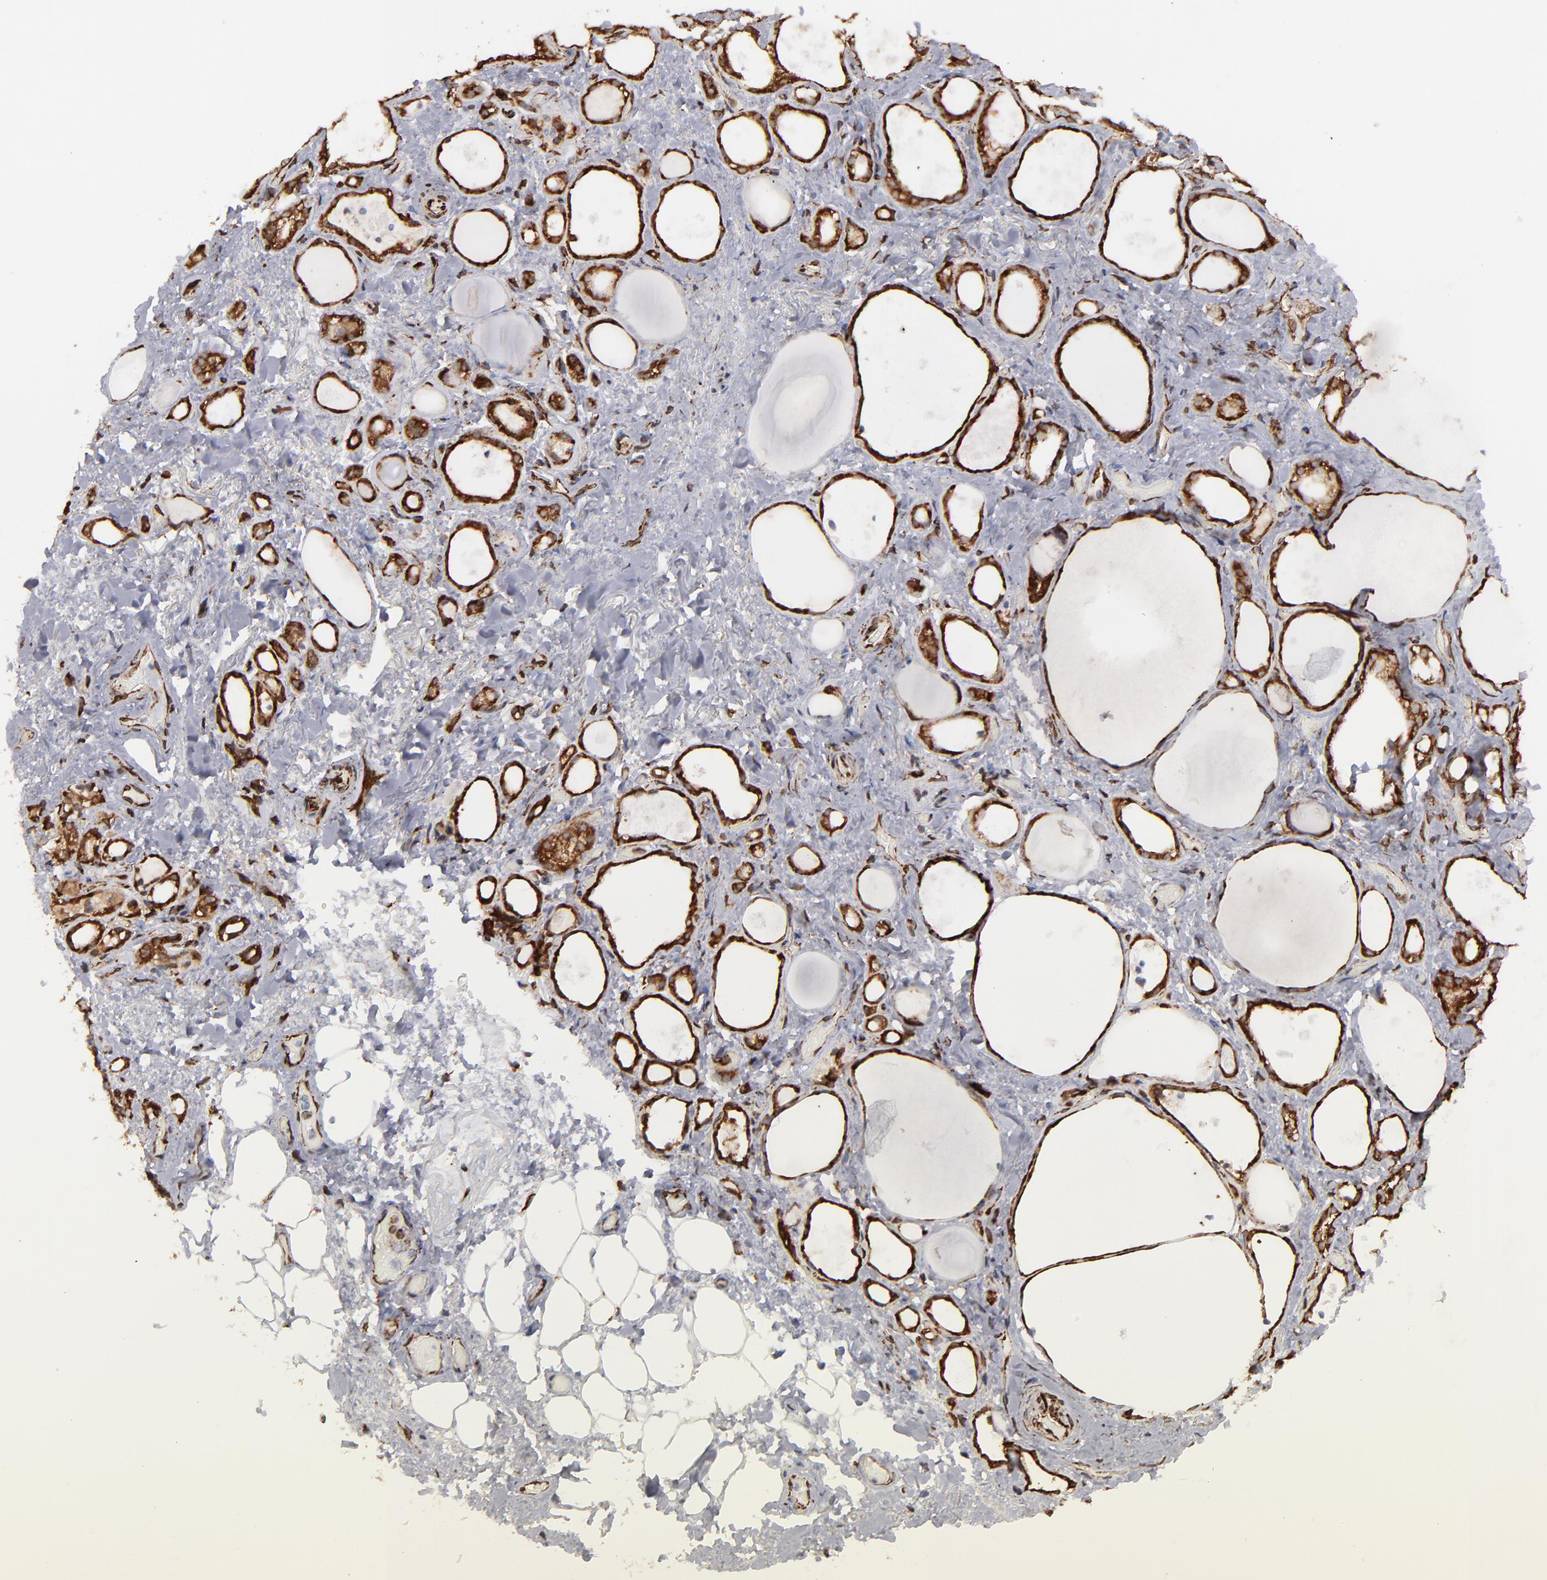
{"staining": {"intensity": "strong", "quantity": ">75%", "location": "cytoplasmic/membranous"}, "tissue": "thyroid gland", "cell_type": "Glandular cells", "image_type": "normal", "snomed": [{"axis": "morphology", "description": "Normal tissue, NOS"}, {"axis": "topography", "description": "Thyroid gland"}], "caption": "This image reveals immunohistochemistry staining of benign thyroid gland, with high strong cytoplasmic/membranous positivity in about >75% of glandular cells.", "gene": "KTN1", "patient": {"sex": "female", "age": 75}}